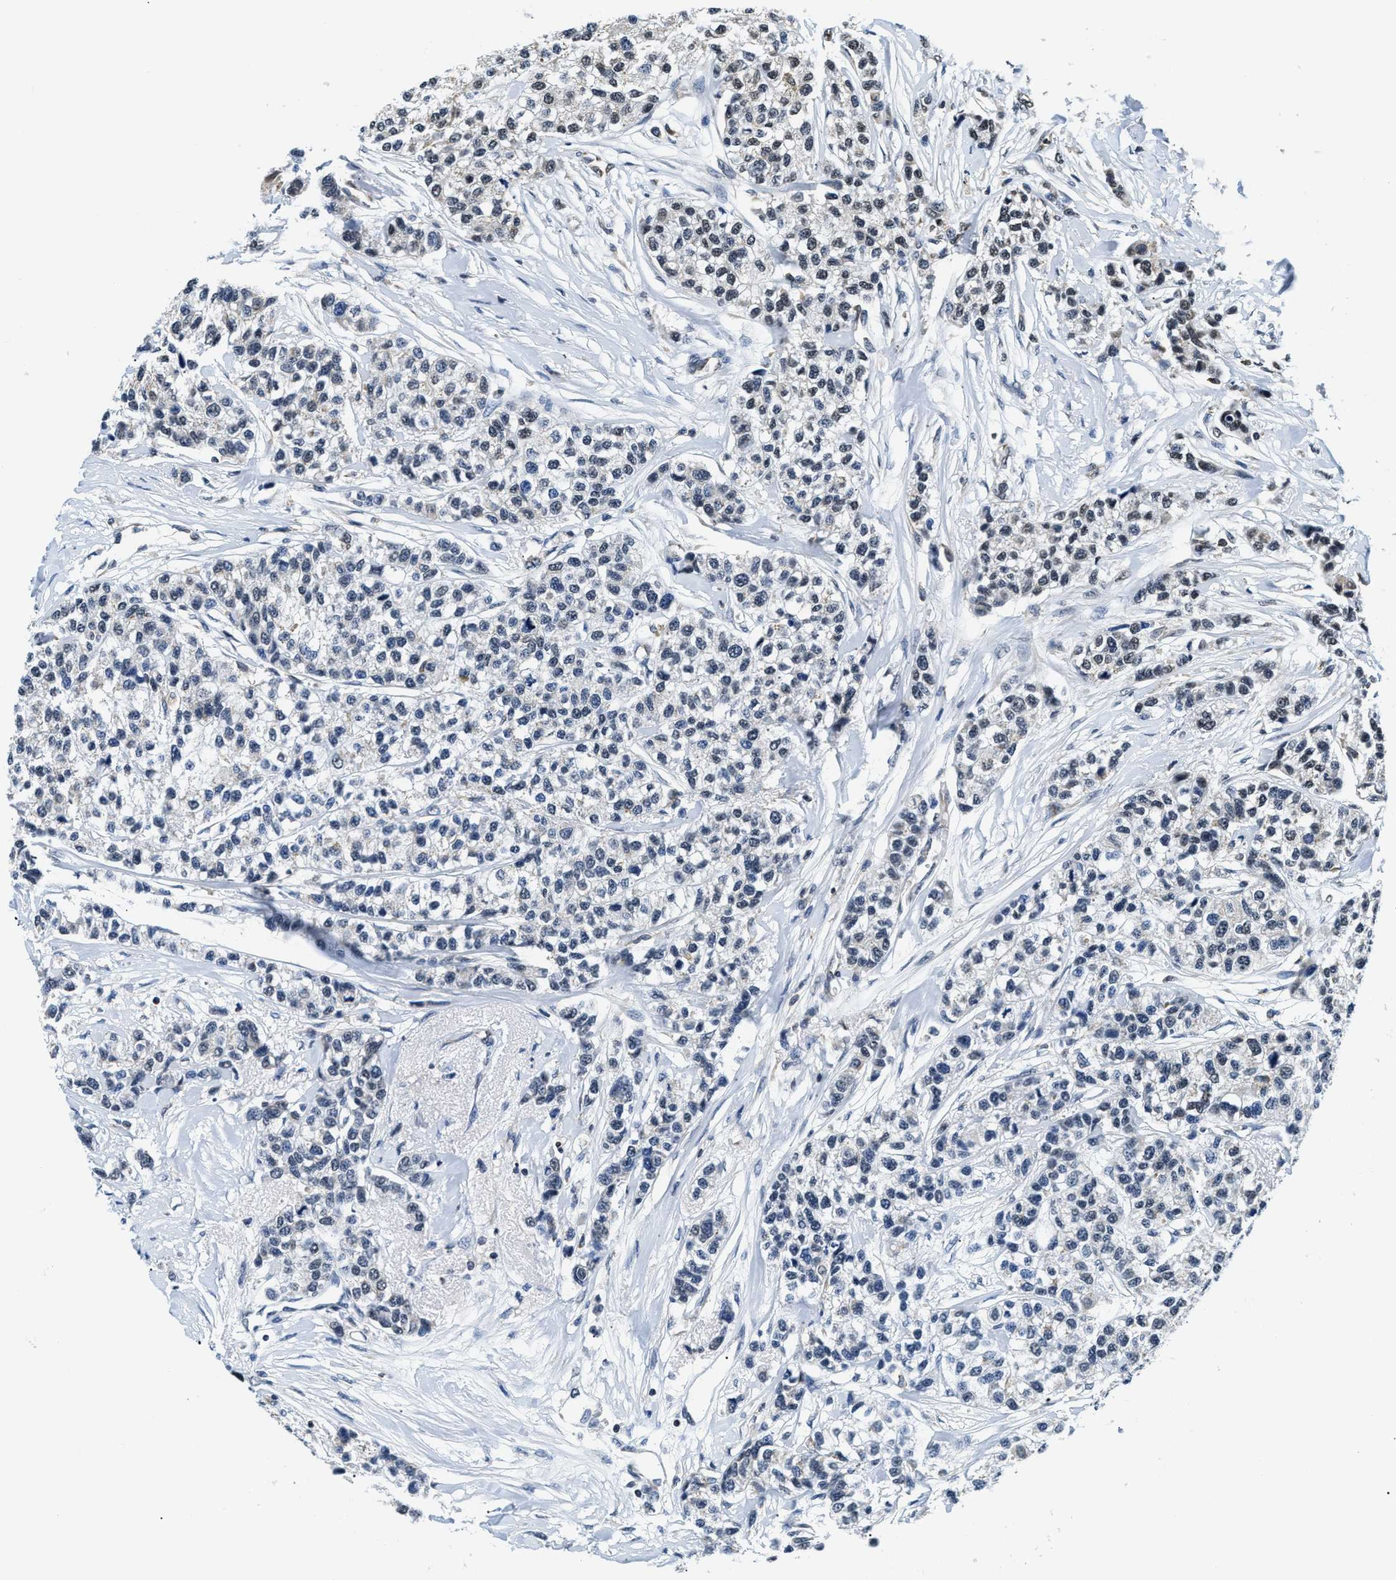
{"staining": {"intensity": "weak", "quantity": "<25%", "location": "nuclear"}, "tissue": "breast cancer", "cell_type": "Tumor cells", "image_type": "cancer", "snomed": [{"axis": "morphology", "description": "Duct carcinoma"}, {"axis": "topography", "description": "Breast"}], "caption": "Immunohistochemistry (IHC) of breast invasive ductal carcinoma displays no expression in tumor cells. Nuclei are stained in blue.", "gene": "STK10", "patient": {"sex": "female", "age": 51}}